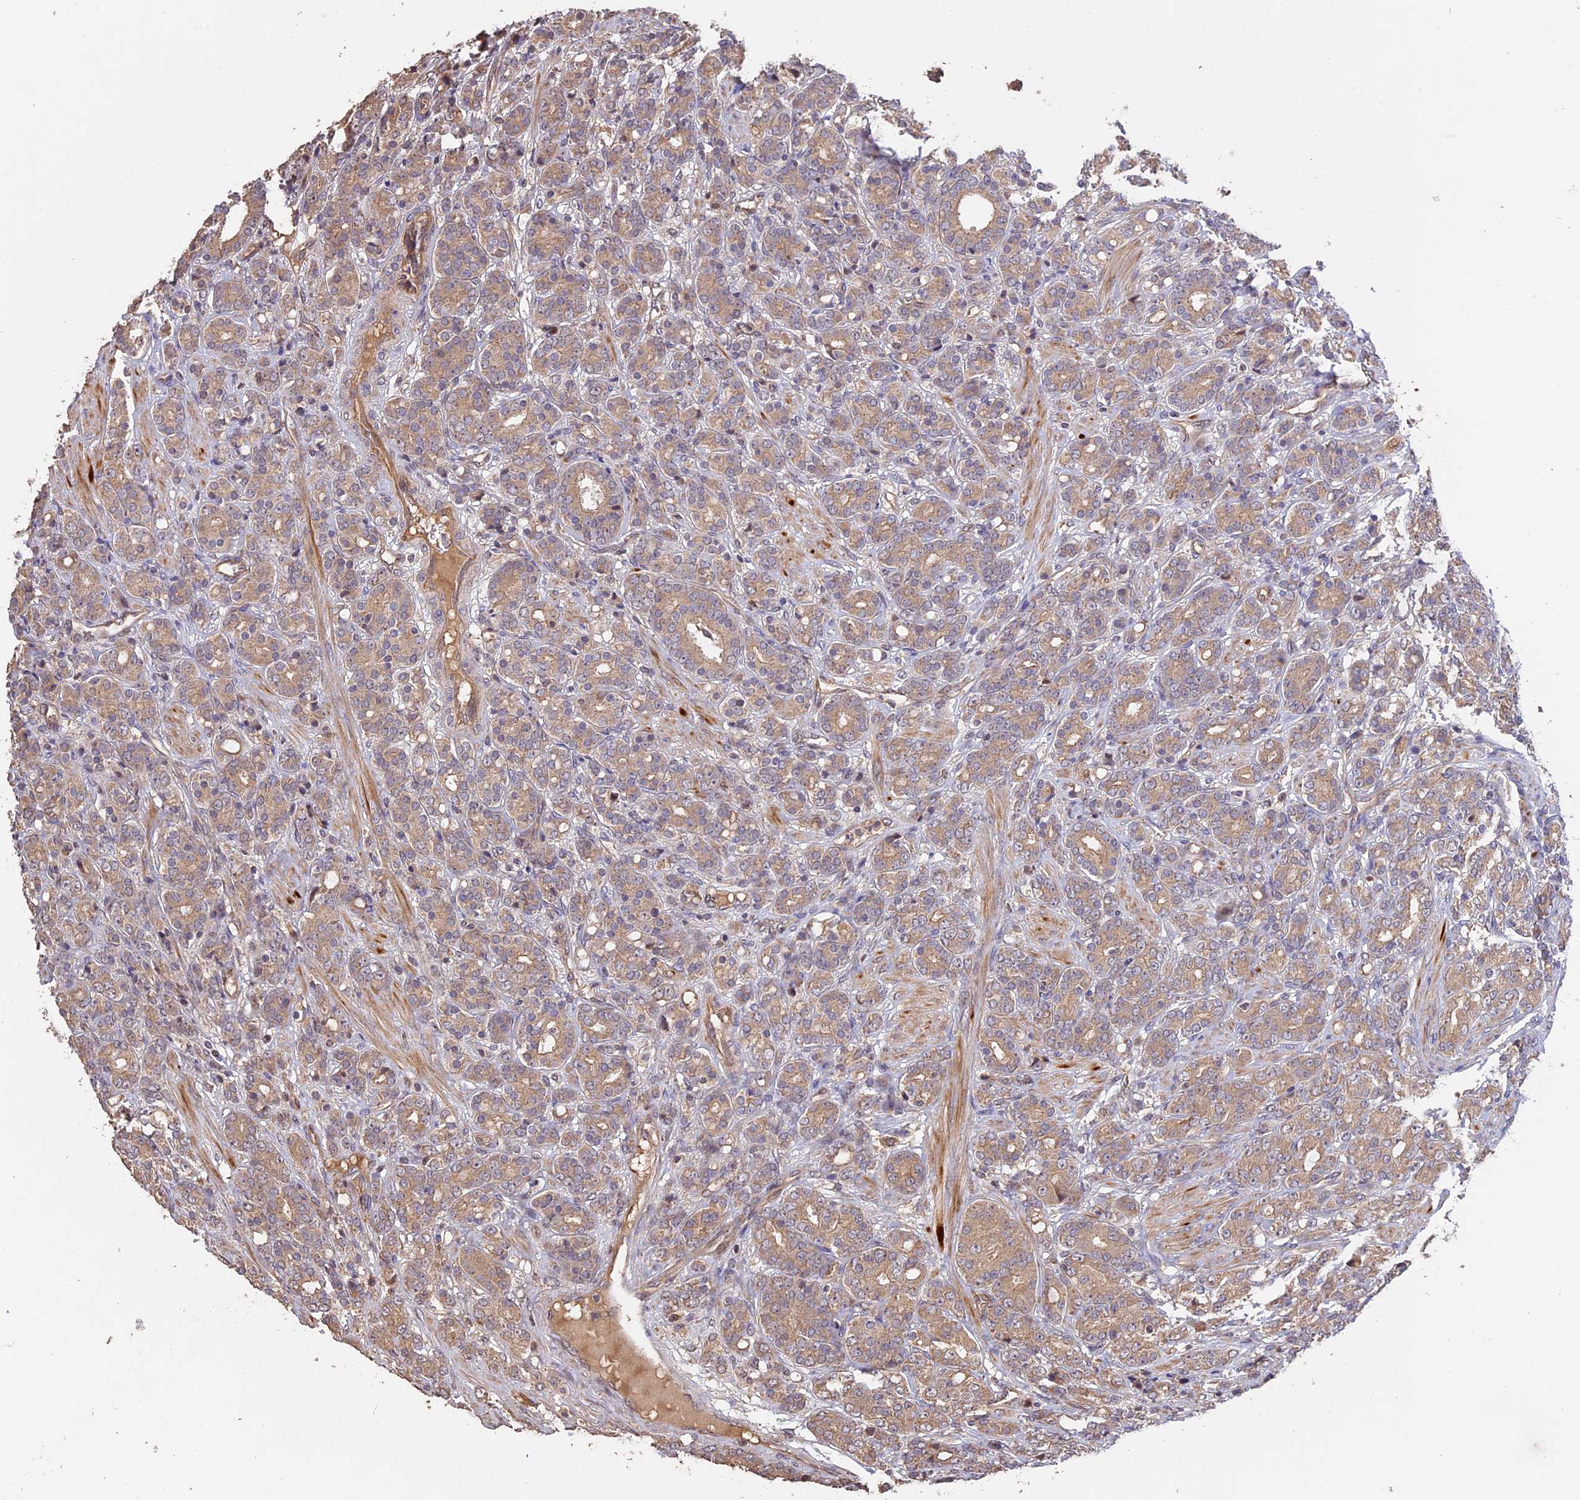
{"staining": {"intensity": "weak", "quantity": ">75%", "location": "cytoplasmic/membranous"}, "tissue": "prostate cancer", "cell_type": "Tumor cells", "image_type": "cancer", "snomed": [{"axis": "morphology", "description": "Adenocarcinoma, High grade"}, {"axis": "topography", "description": "Prostate"}], "caption": "Immunohistochemistry (IHC) of human adenocarcinoma (high-grade) (prostate) demonstrates low levels of weak cytoplasmic/membranous expression in about >75% of tumor cells. The staining was performed using DAB to visualize the protein expression in brown, while the nuclei were stained in blue with hematoxylin (Magnification: 20x).", "gene": "RASAL1", "patient": {"sex": "male", "age": 62}}